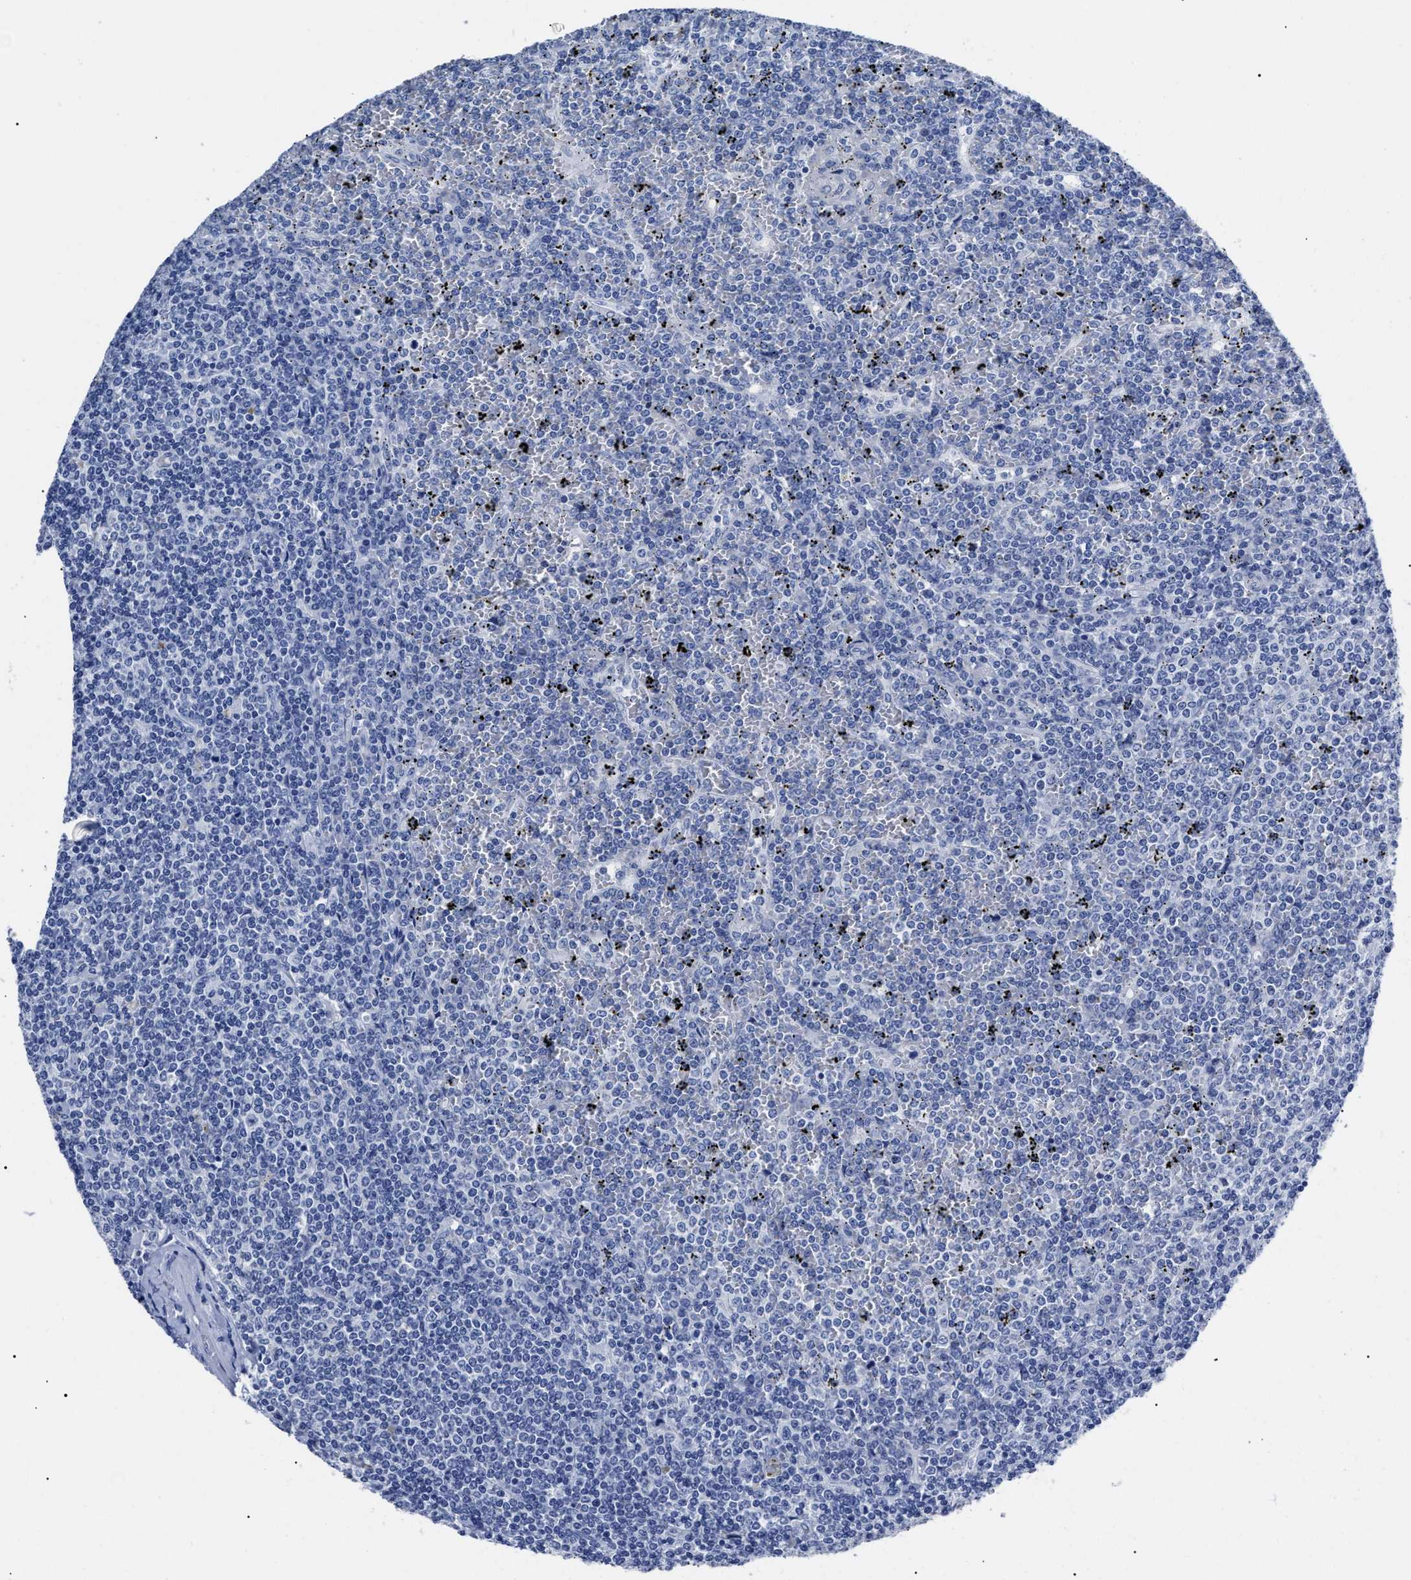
{"staining": {"intensity": "negative", "quantity": "none", "location": "none"}, "tissue": "lymphoma", "cell_type": "Tumor cells", "image_type": "cancer", "snomed": [{"axis": "morphology", "description": "Malignant lymphoma, non-Hodgkin's type, Low grade"}, {"axis": "topography", "description": "Spleen"}], "caption": "Photomicrograph shows no protein positivity in tumor cells of malignant lymphoma, non-Hodgkin's type (low-grade) tissue.", "gene": "ALPG", "patient": {"sex": "female", "age": 19}}